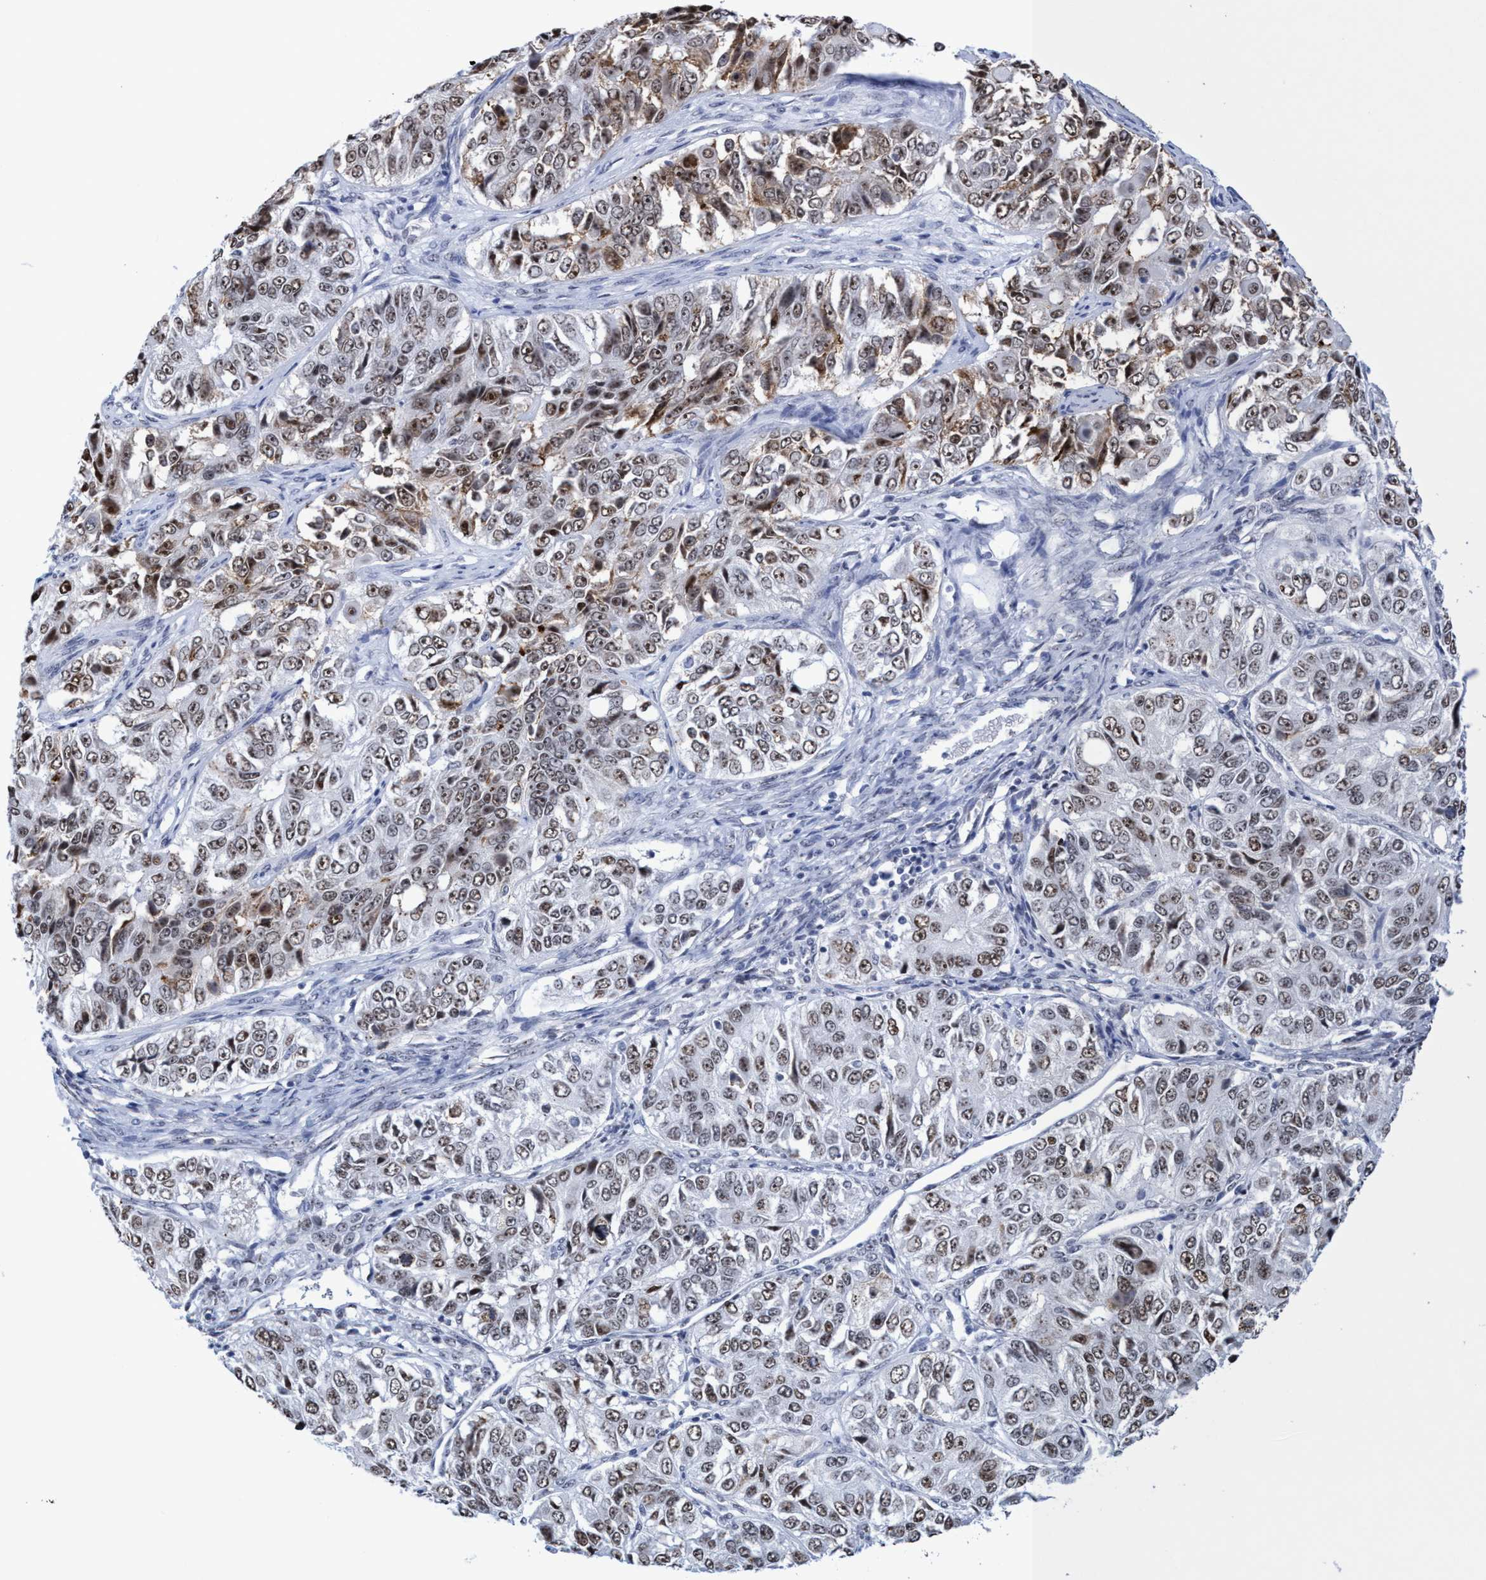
{"staining": {"intensity": "moderate", "quantity": ">75%", "location": "cytoplasmic/membranous,nuclear"}, "tissue": "ovarian cancer", "cell_type": "Tumor cells", "image_type": "cancer", "snomed": [{"axis": "morphology", "description": "Carcinoma, endometroid"}, {"axis": "topography", "description": "Ovary"}], "caption": "IHC staining of ovarian endometroid carcinoma, which demonstrates medium levels of moderate cytoplasmic/membranous and nuclear staining in approximately >75% of tumor cells indicating moderate cytoplasmic/membranous and nuclear protein positivity. The staining was performed using DAB (3,3'-diaminobenzidine) (brown) for protein detection and nuclei were counterstained in hematoxylin (blue).", "gene": "EFCAB10", "patient": {"sex": "female", "age": 51}}